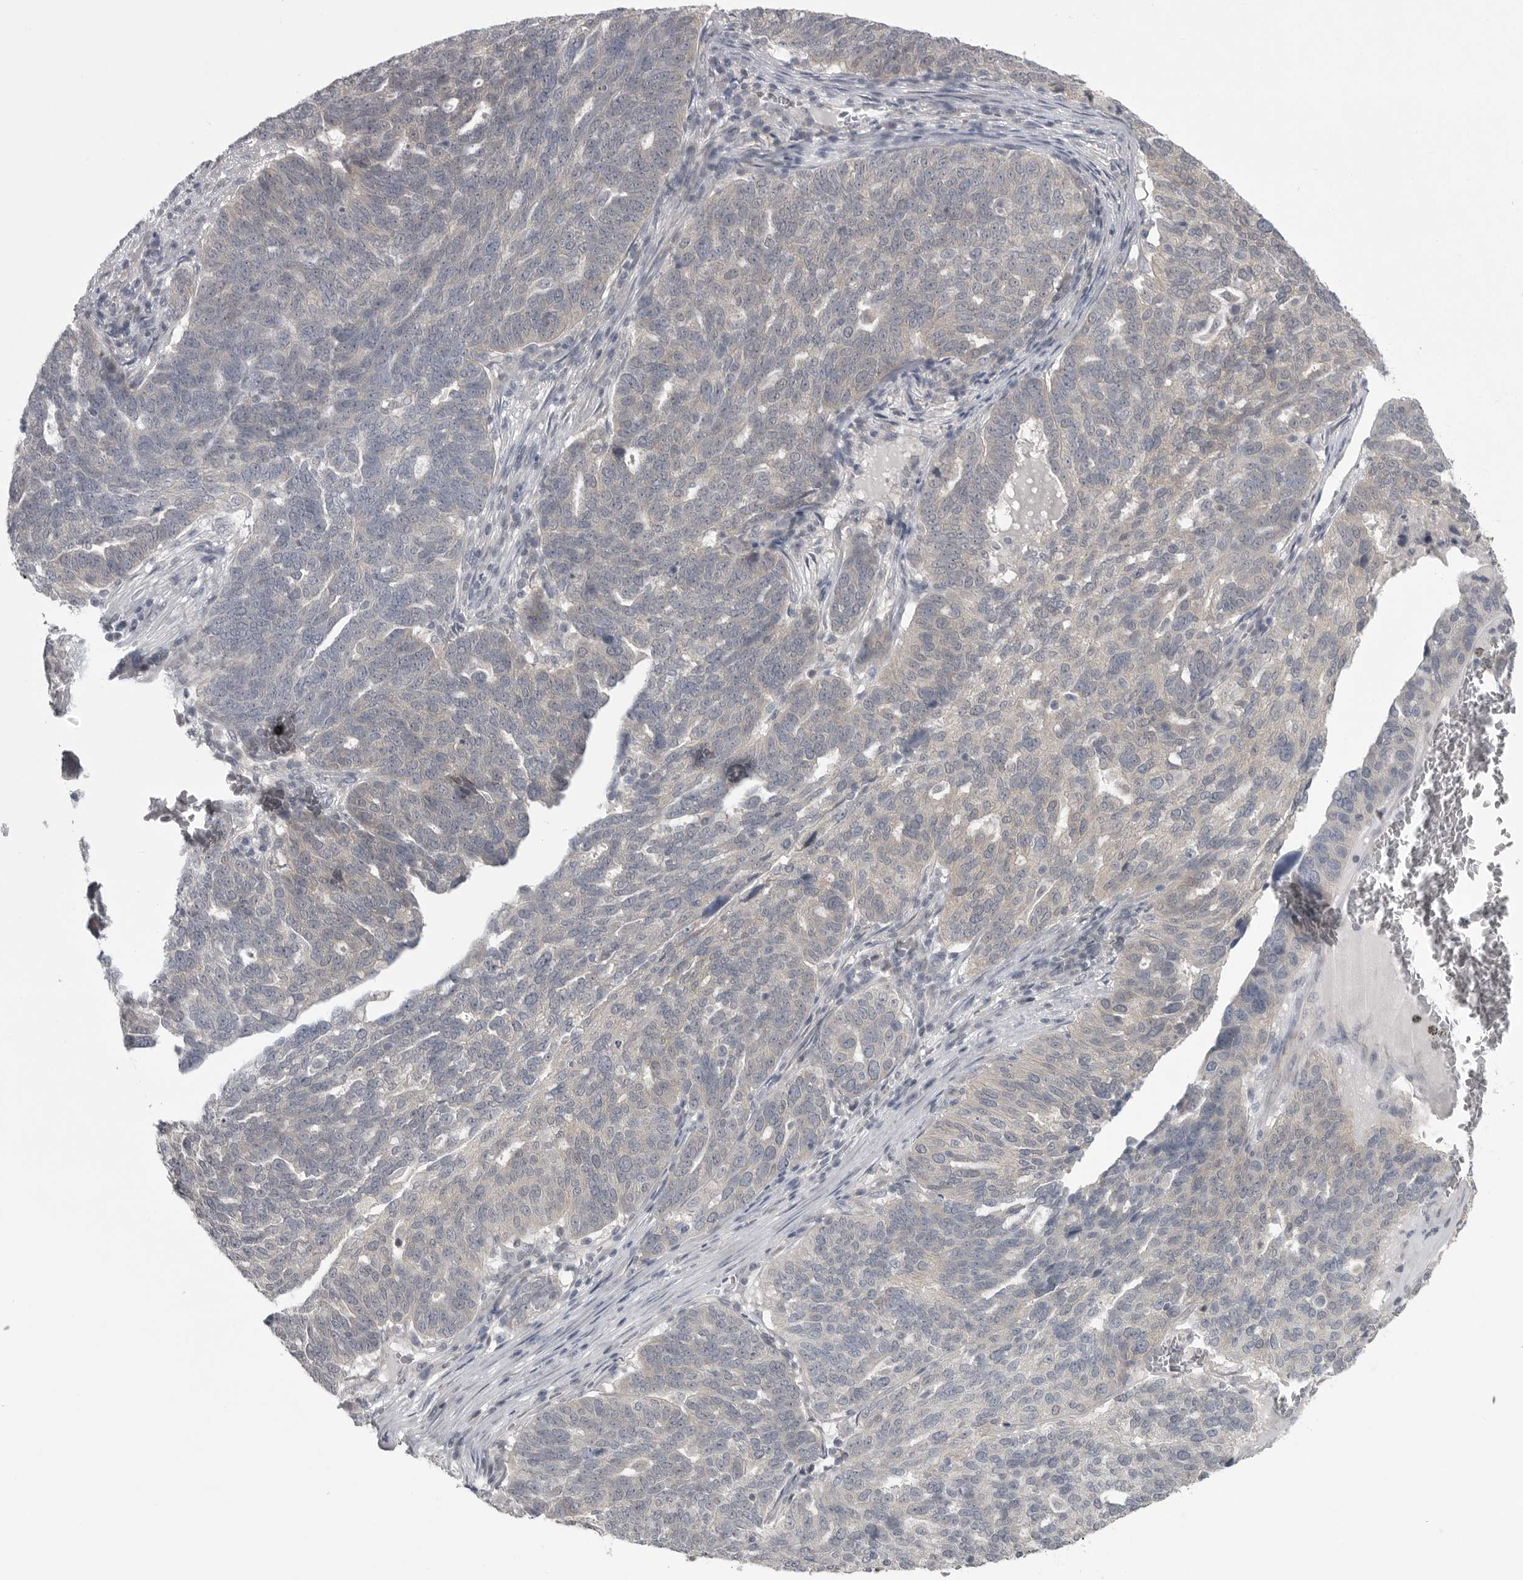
{"staining": {"intensity": "negative", "quantity": "none", "location": "none"}, "tissue": "ovarian cancer", "cell_type": "Tumor cells", "image_type": "cancer", "snomed": [{"axis": "morphology", "description": "Cystadenocarcinoma, serous, NOS"}, {"axis": "topography", "description": "Ovary"}], "caption": "An immunohistochemistry (IHC) image of serous cystadenocarcinoma (ovarian) is shown. There is no staining in tumor cells of serous cystadenocarcinoma (ovarian).", "gene": "PHF13", "patient": {"sex": "female", "age": 59}}